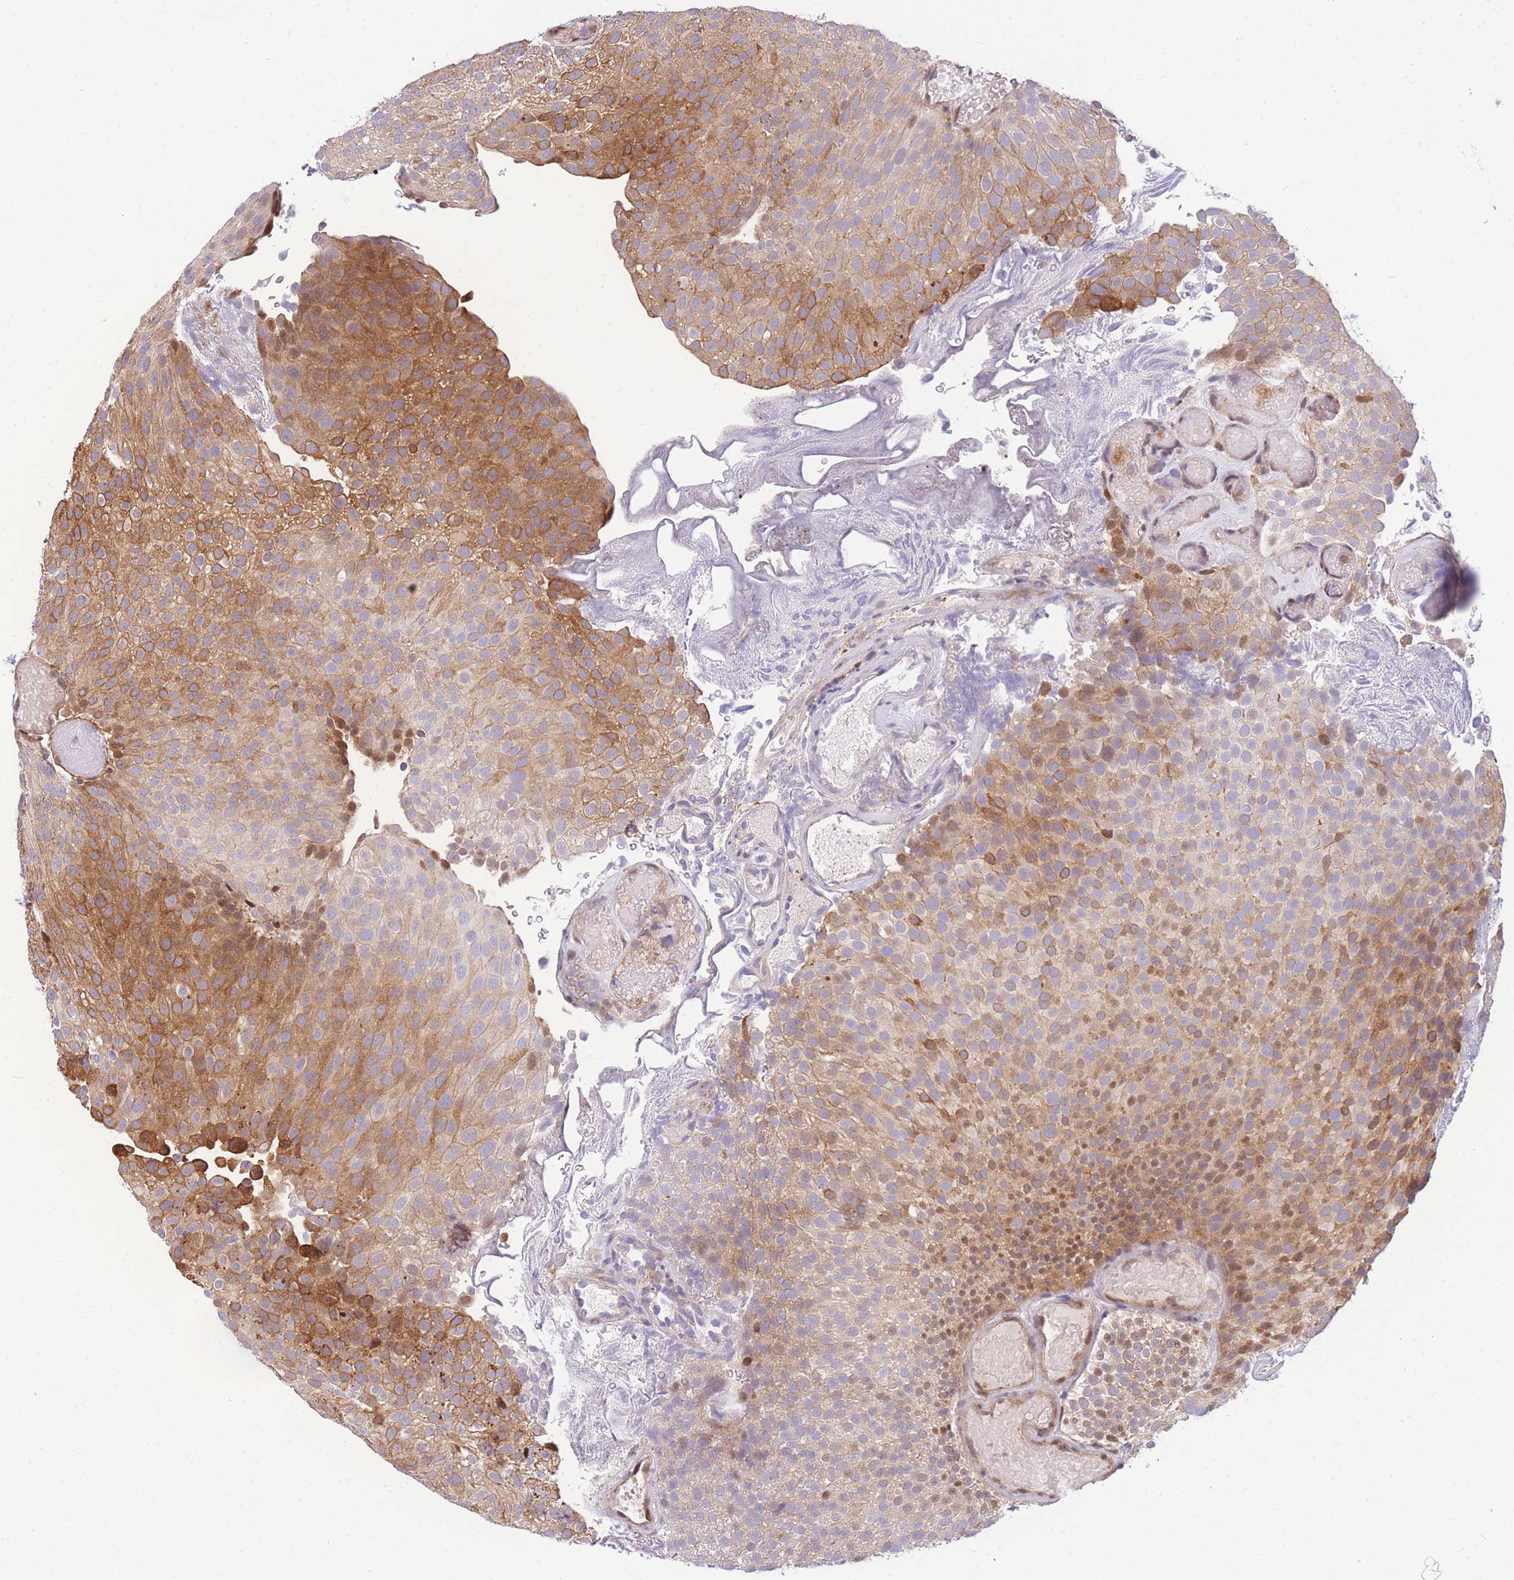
{"staining": {"intensity": "moderate", "quantity": "25%-75%", "location": "cytoplasmic/membranous,nuclear"}, "tissue": "urothelial cancer", "cell_type": "Tumor cells", "image_type": "cancer", "snomed": [{"axis": "morphology", "description": "Urothelial carcinoma, Low grade"}, {"axis": "topography", "description": "Urinary bladder"}], "caption": "About 25%-75% of tumor cells in urothelial cancer exhibit moderate cytoplasmic/membranous and nuclear protein expression as visualized by brown immunohistochemical staining.", "gene": "CRACD", "patient": {"sex": "male", "age": 78}}